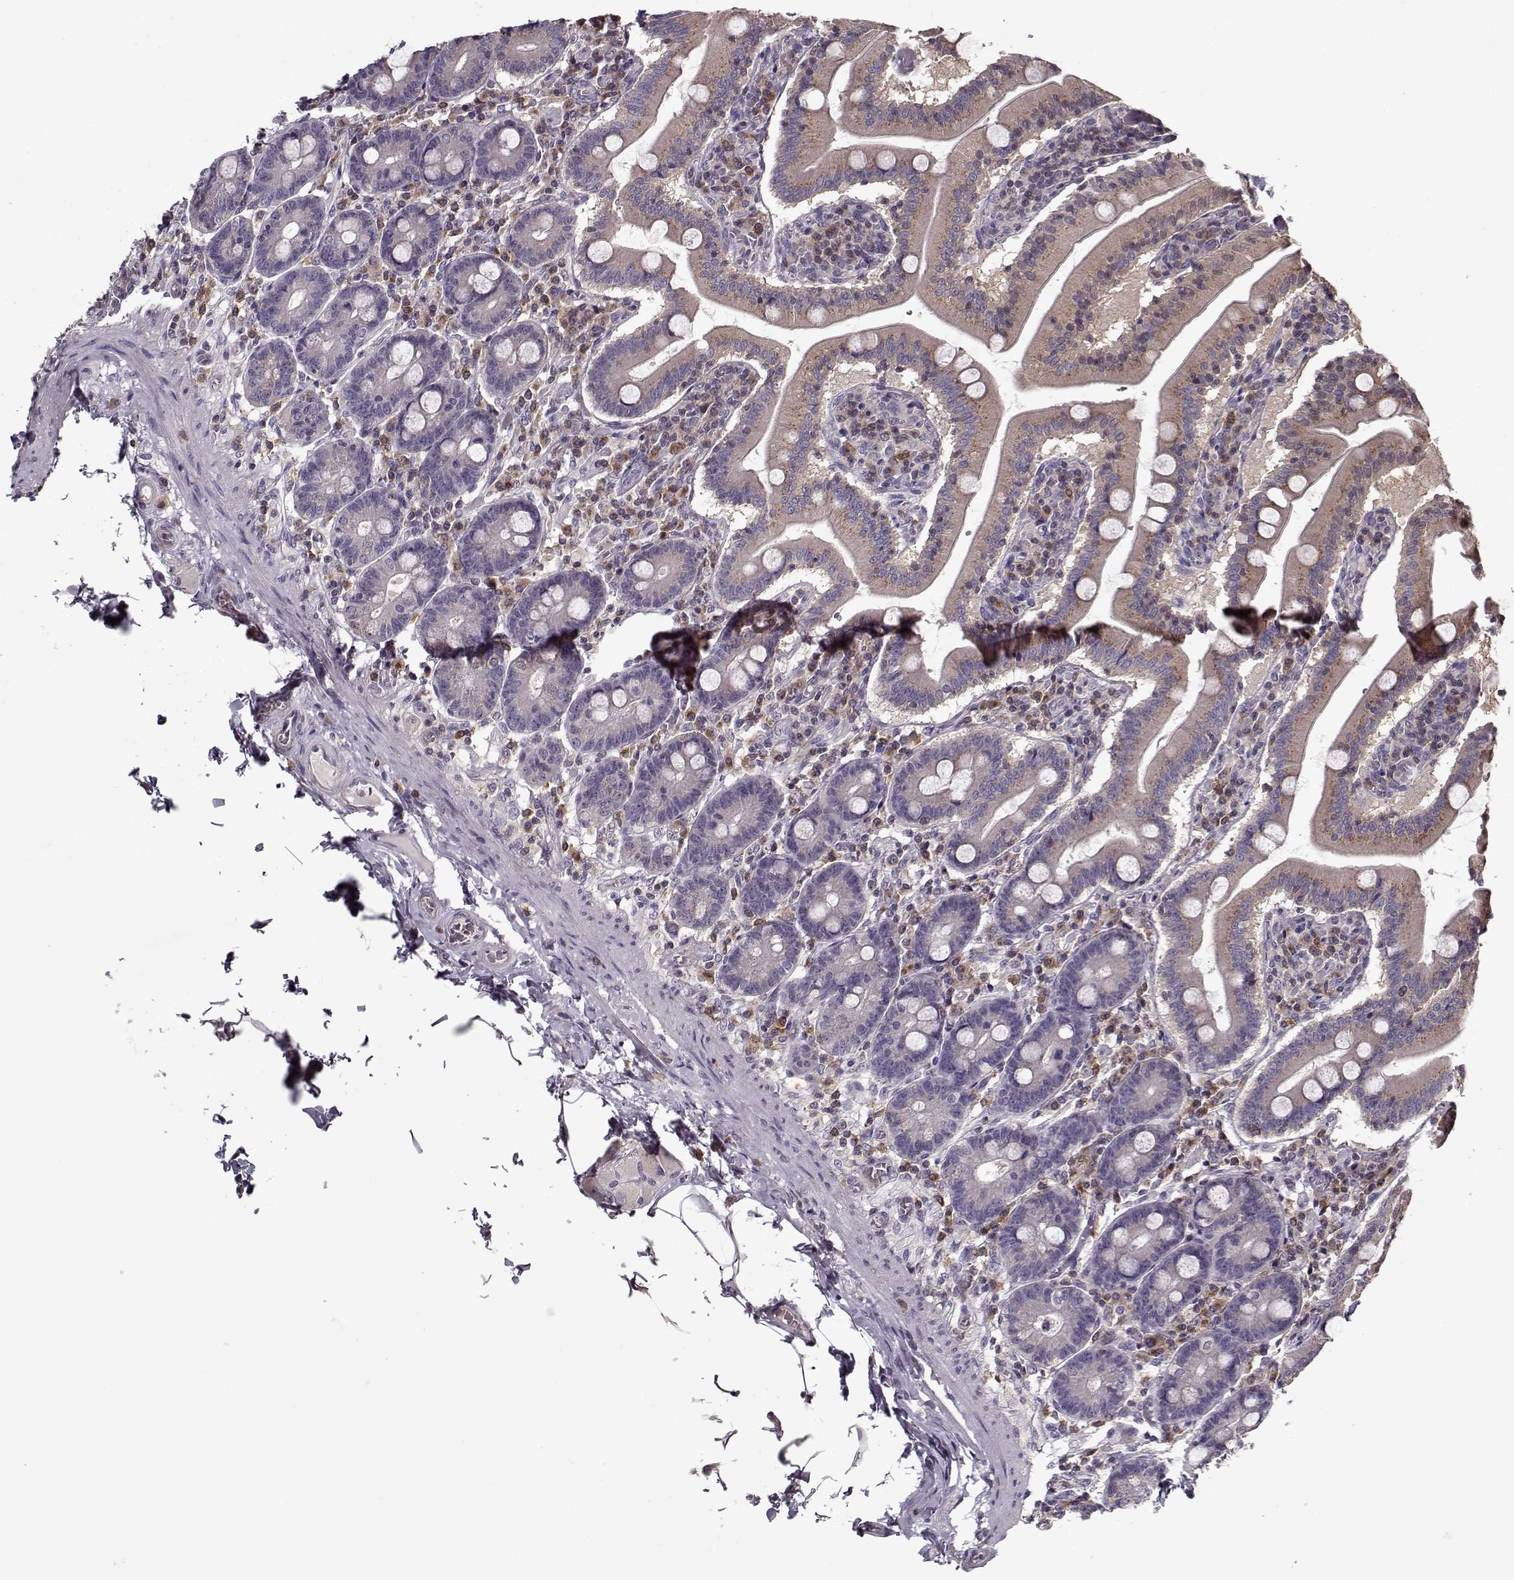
{"staining": {"intensity": "weak", "quantity": "25%-75%", "location": "cytoplasmic/membranous"}, "tissue": "small intestine", "cell_type": "Glandular cells", "image_type": "normal", "snomed": [{"axis": "morphology", "description": "Normal tissue, NOS"}, {"axis": "topography", "description": "Small intestine"}], "caption": "Weak cytoplasmic/membranous positivity for a protein is present in about 25%-75% of glandular cells of benign small intestine using immunohistochemistry (IHC).", "gene": "UNC13D", "patient": {"sex": "male", "age": 37}}